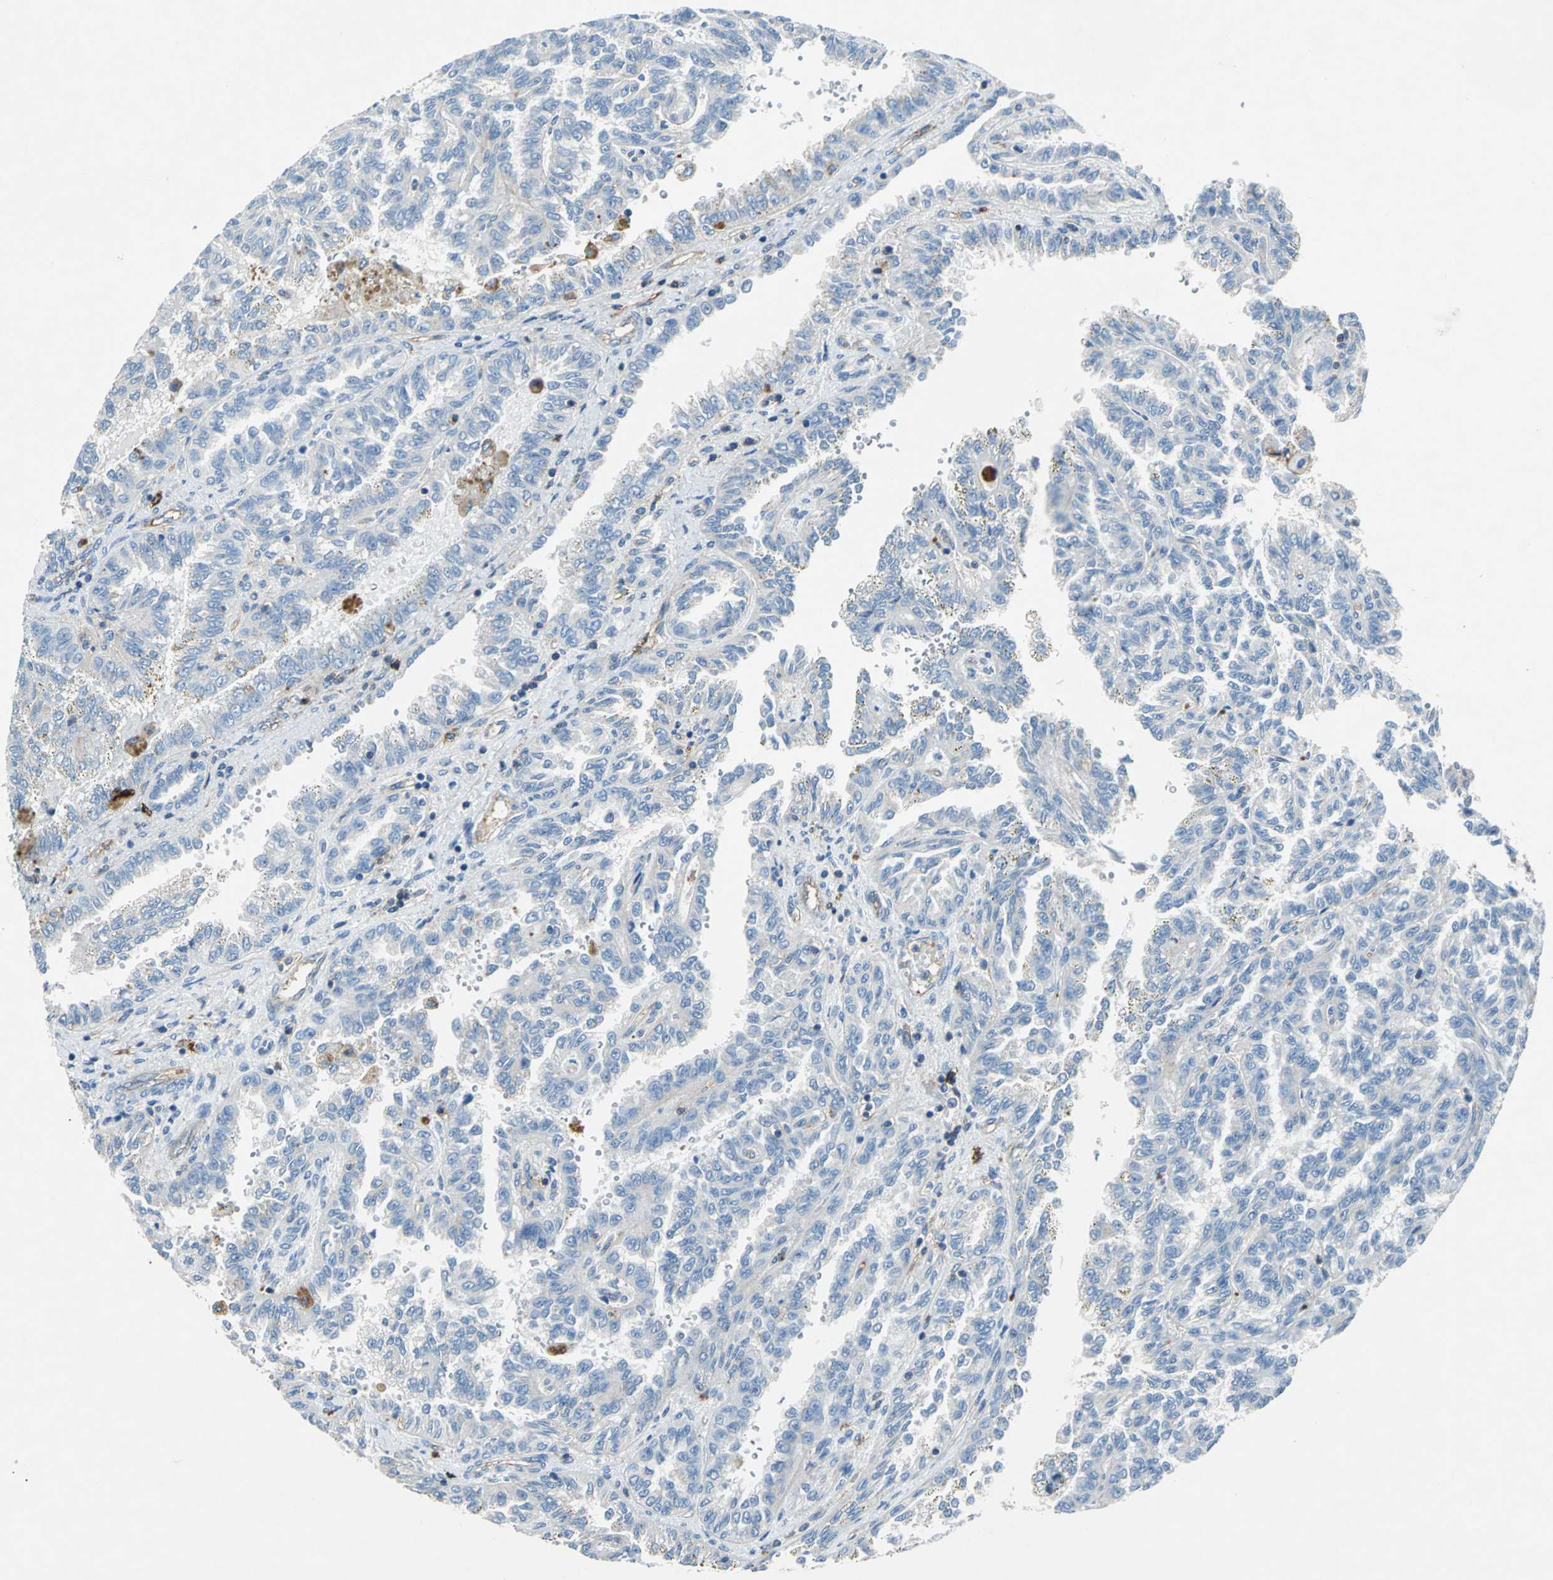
{"staining": {"intensity": "weak", "quantity": "25%-75%", "location": "cytoplasmic/membranous"}, "tissue": "renal cancer", "cell_type": "Tumor cells", "image_type": "cancer", "snomed": [{"axis": "morphology", "description": "Inflammation, NOS"}, {"axis": "morphology", "description": "Adenocarcinoma, NOS"}, {"axis": "topography", "description": "Kidney"}], "caption": "Immunohistochemistry (IHC) micrograph of neoplastic tissue: renal cancer stained using immunohistochemistry exhibits low levels of weak protein expression localized specifically in the cytoplasmic/membranous of tumor cells, appearing as a cytoplasmic/membranous brown color.", "gene": "RPS13", "patient": {"sex": "male", "age": 68}}